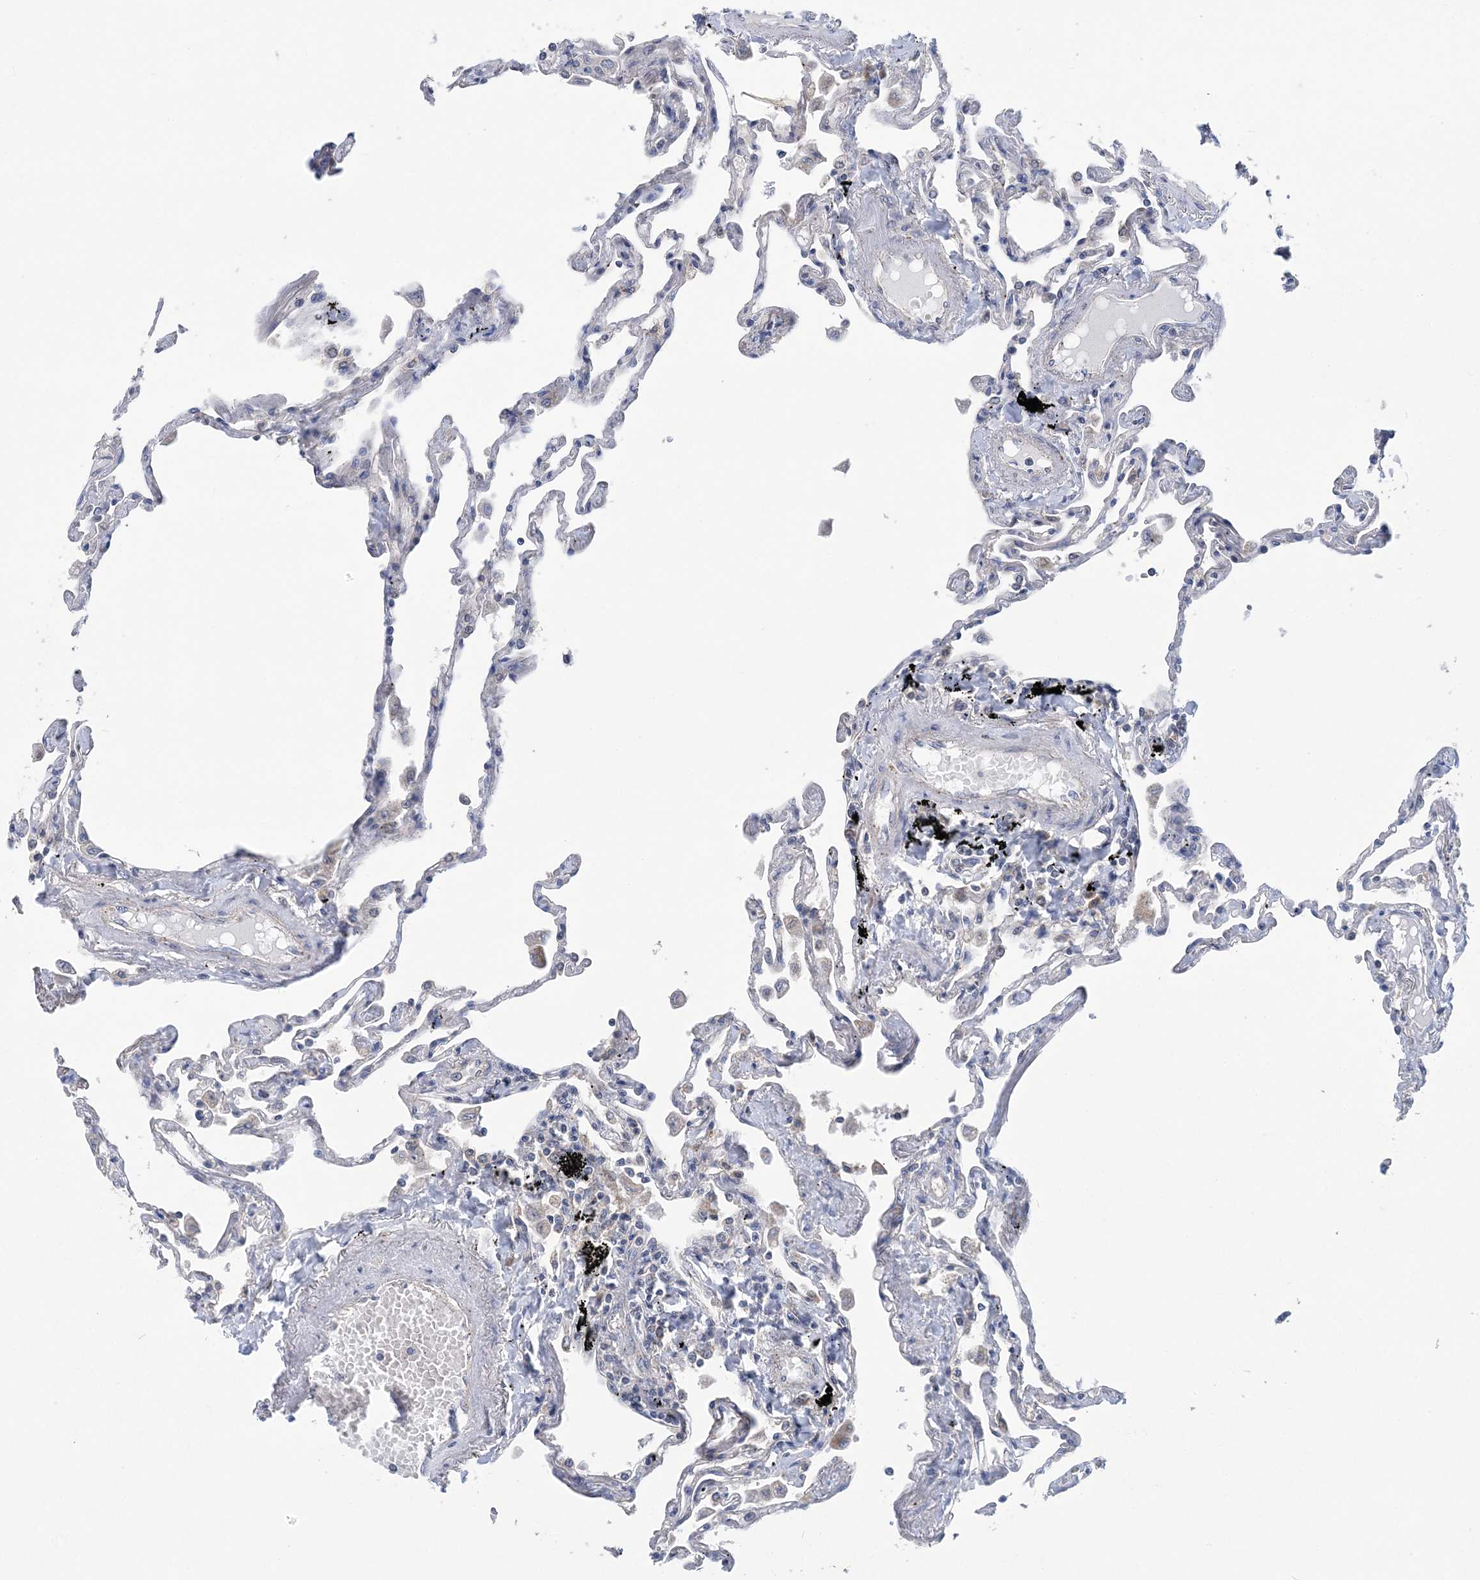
{"staining": {"intensity": "negative", "quantity": "none", "location": "none"}, "tissue": "lung", "cell_type": "Alveolar cells", "image_type": "normal", "snomed": [{"axis": "morphology", "description": "Normal tissue, NOS"}, {"axis": "topography", "description": "Lung"}], "caption": "Immunohistochemistry (IHC) of benign human lung demonstrates no expression in alveolar cells.", "gene": "COPE", "patient": {"sex": "female", "age": 67}}